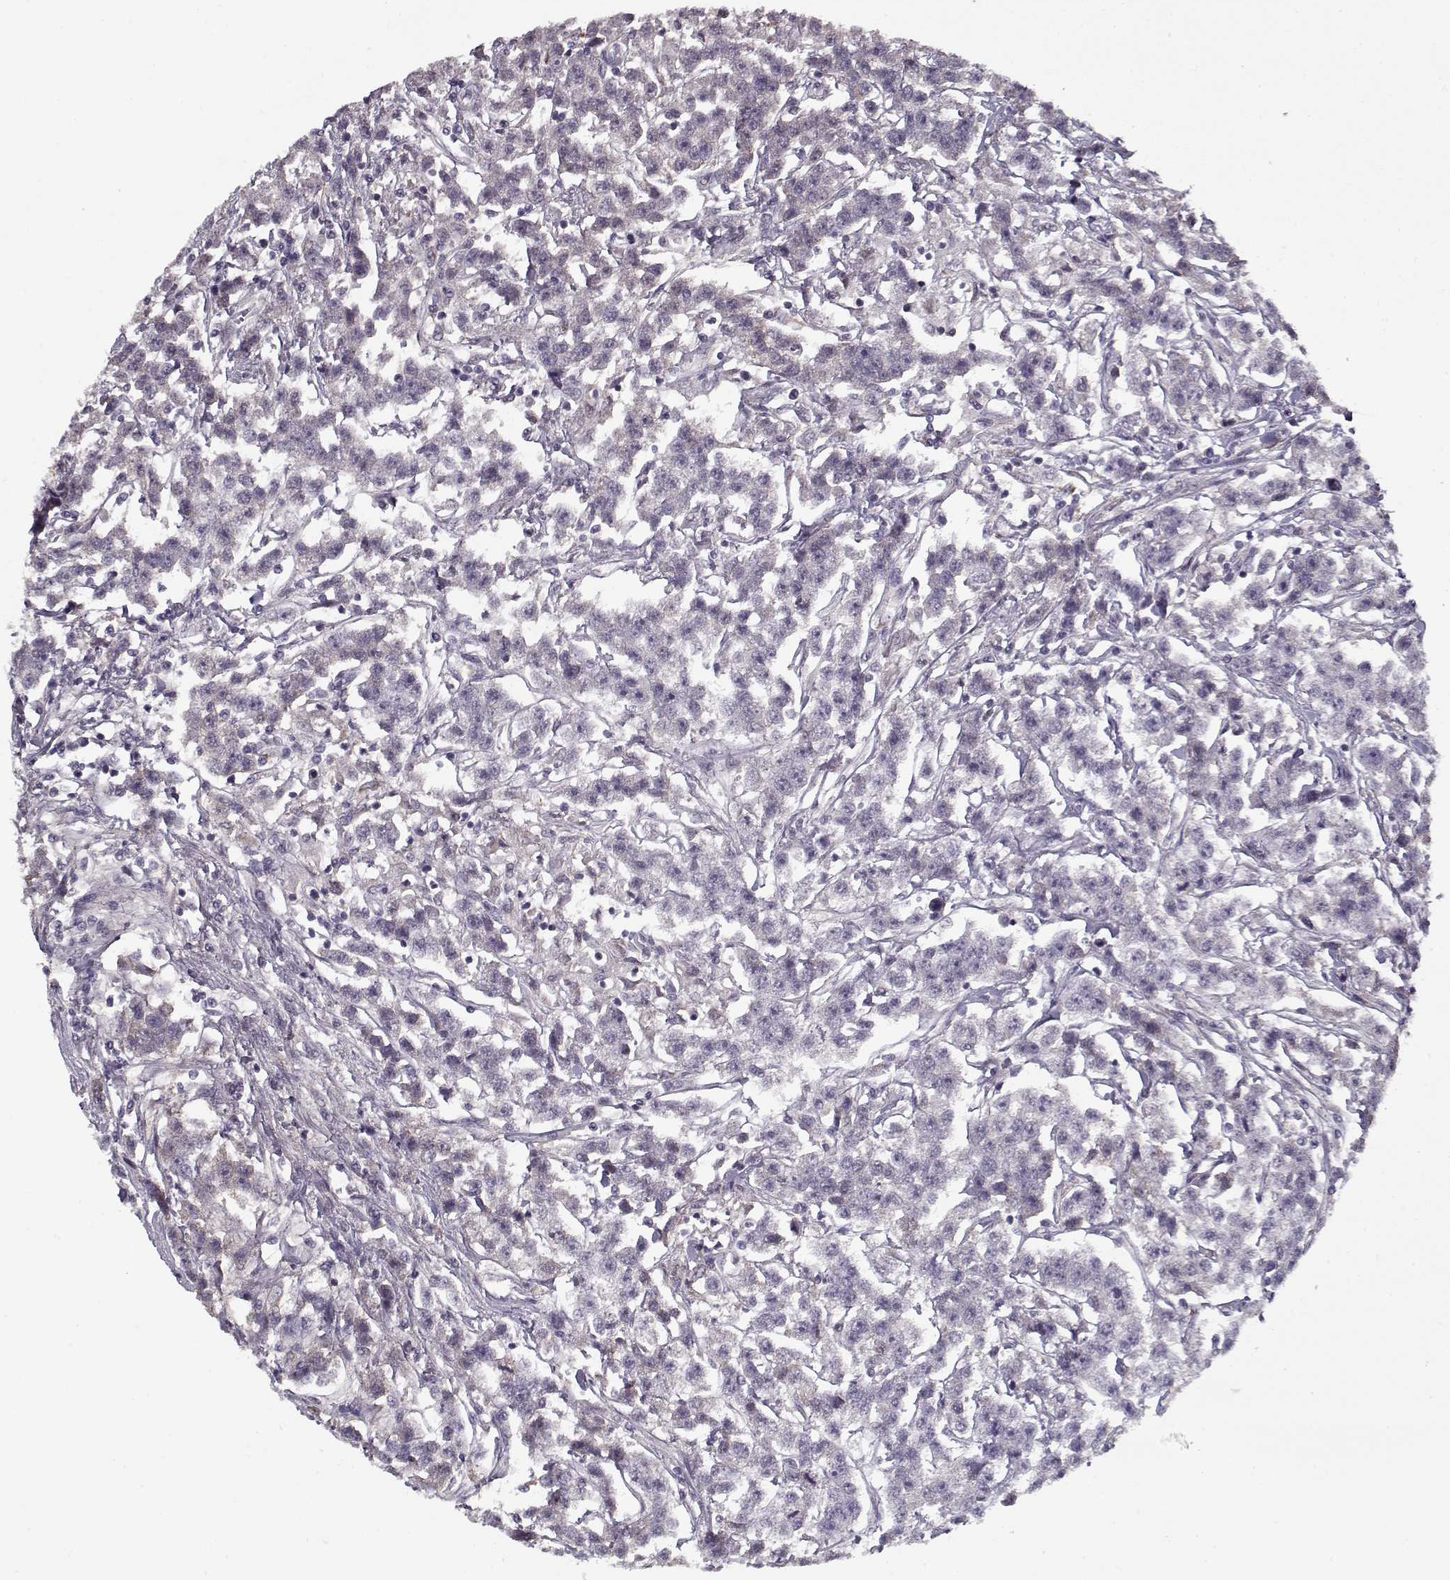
{"staining": {"intensity": "negative", "quantity": "none", "location": "none"}, "tissue": "testis cancer", "cell_type": "Tumor cells", "image_type": "cancer", "snomed": [{"axis": "morphology", "description": "Seminoma, NOS"}, {"axis": "topography", "description": "Testis"}], "caption": "Immunohistochemistry (IHC) image of testis seminoma stained for a protein (brown), which demonstrates no staining in tumor cells.", "gene": "LAMA2", "patient": {"sex": "male", "age": 59}}